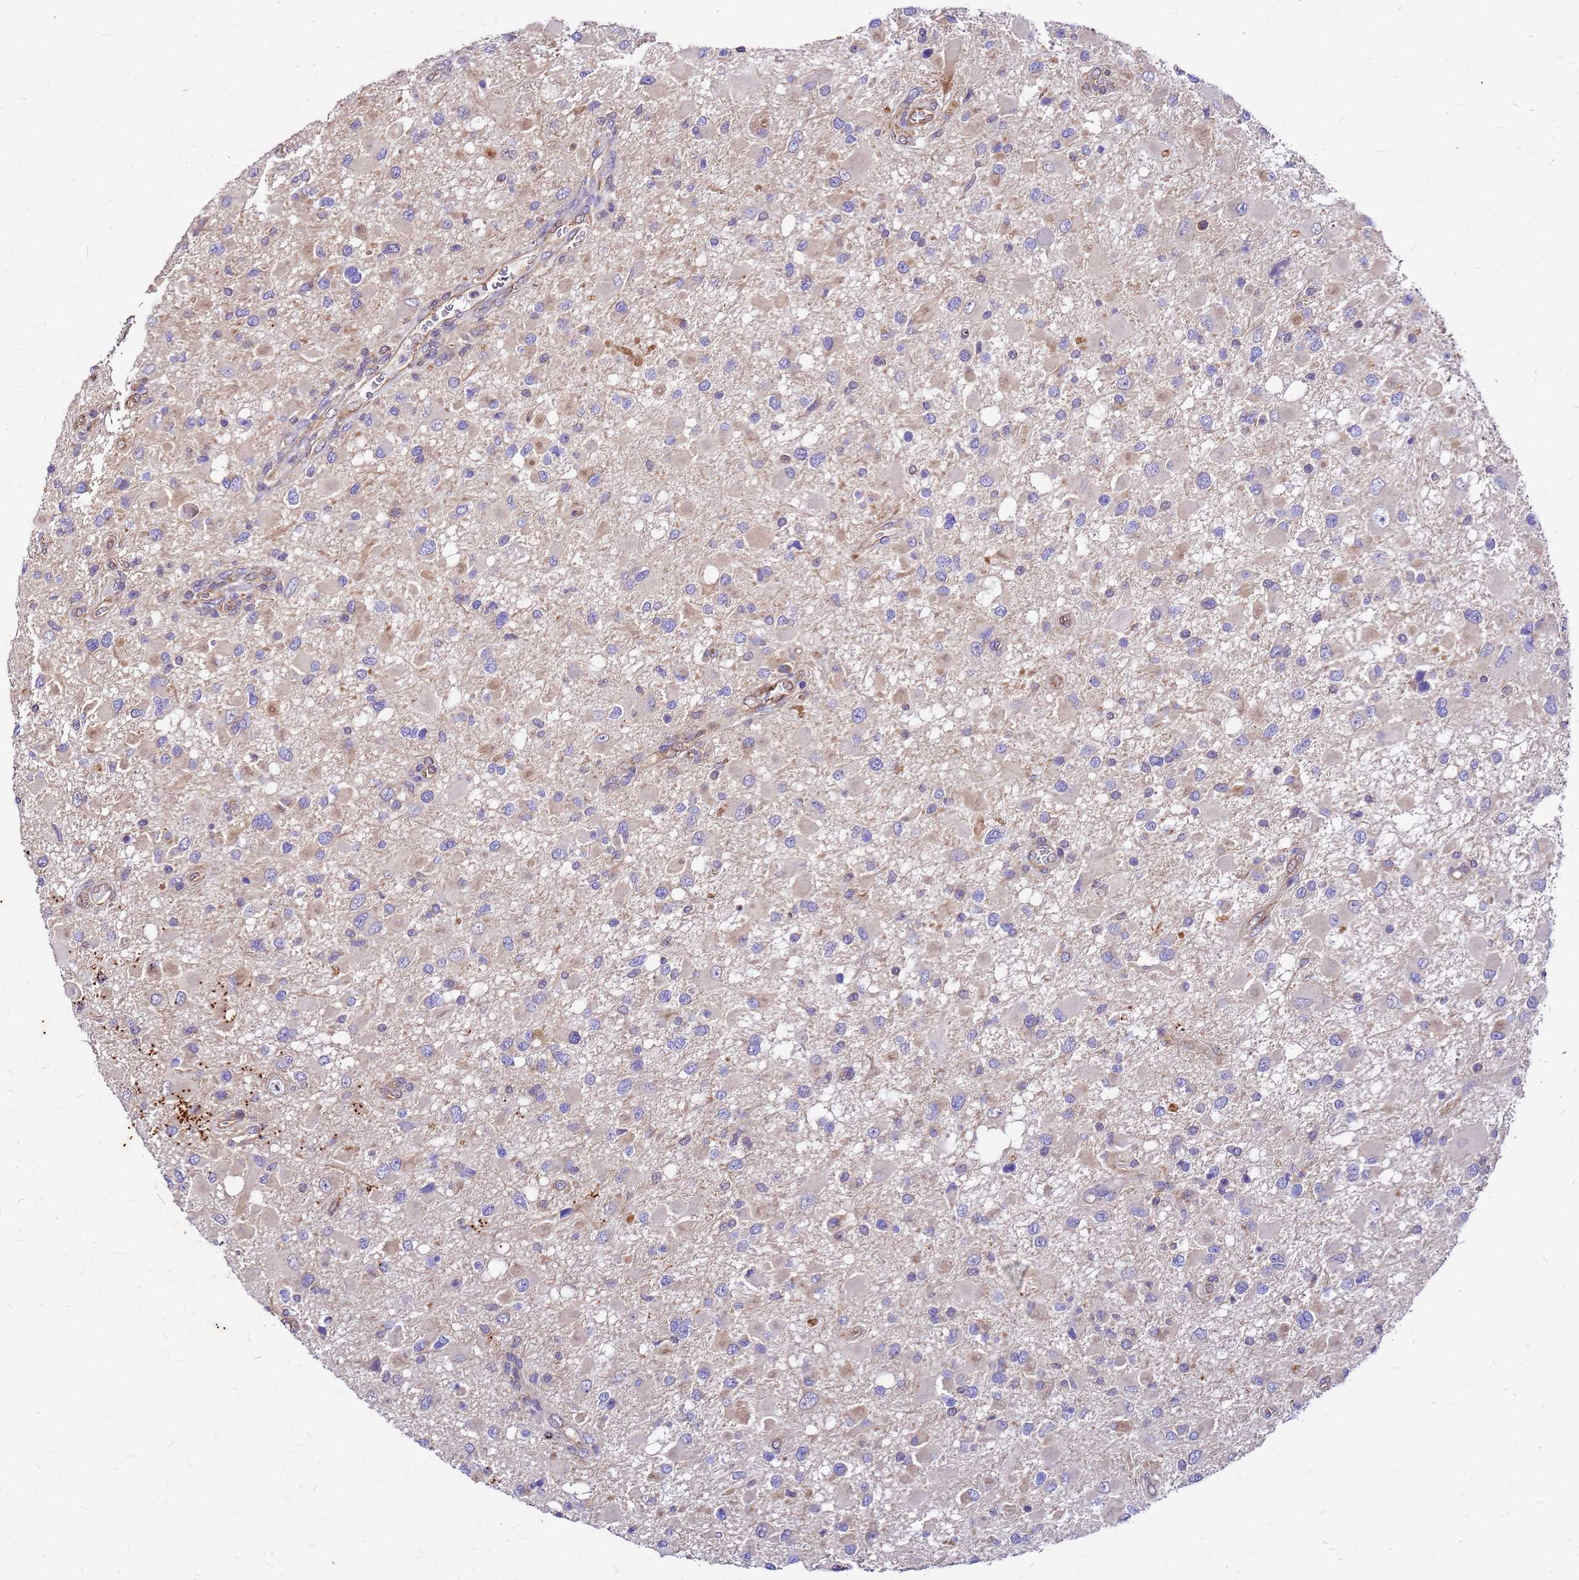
{"staining": {"intensity": "negative", "quantity": "none", "location": "none"}, "tissue": "glioma", "cell_type": "Tumor cells", "image_type": "cancer", "snomed": [{"axis": "morphology", "description": "Glioma, malignant, High grade"}, {"axis": "topography", "description": "Brain"}], "caption": "DAB (3,3'-diaminobenzidine) immunohistochemical staining of glioma exhibits no significant expression in tumor cells.", "gene": "DUSP23", "patient": {"sex": "male", "age": 53}}